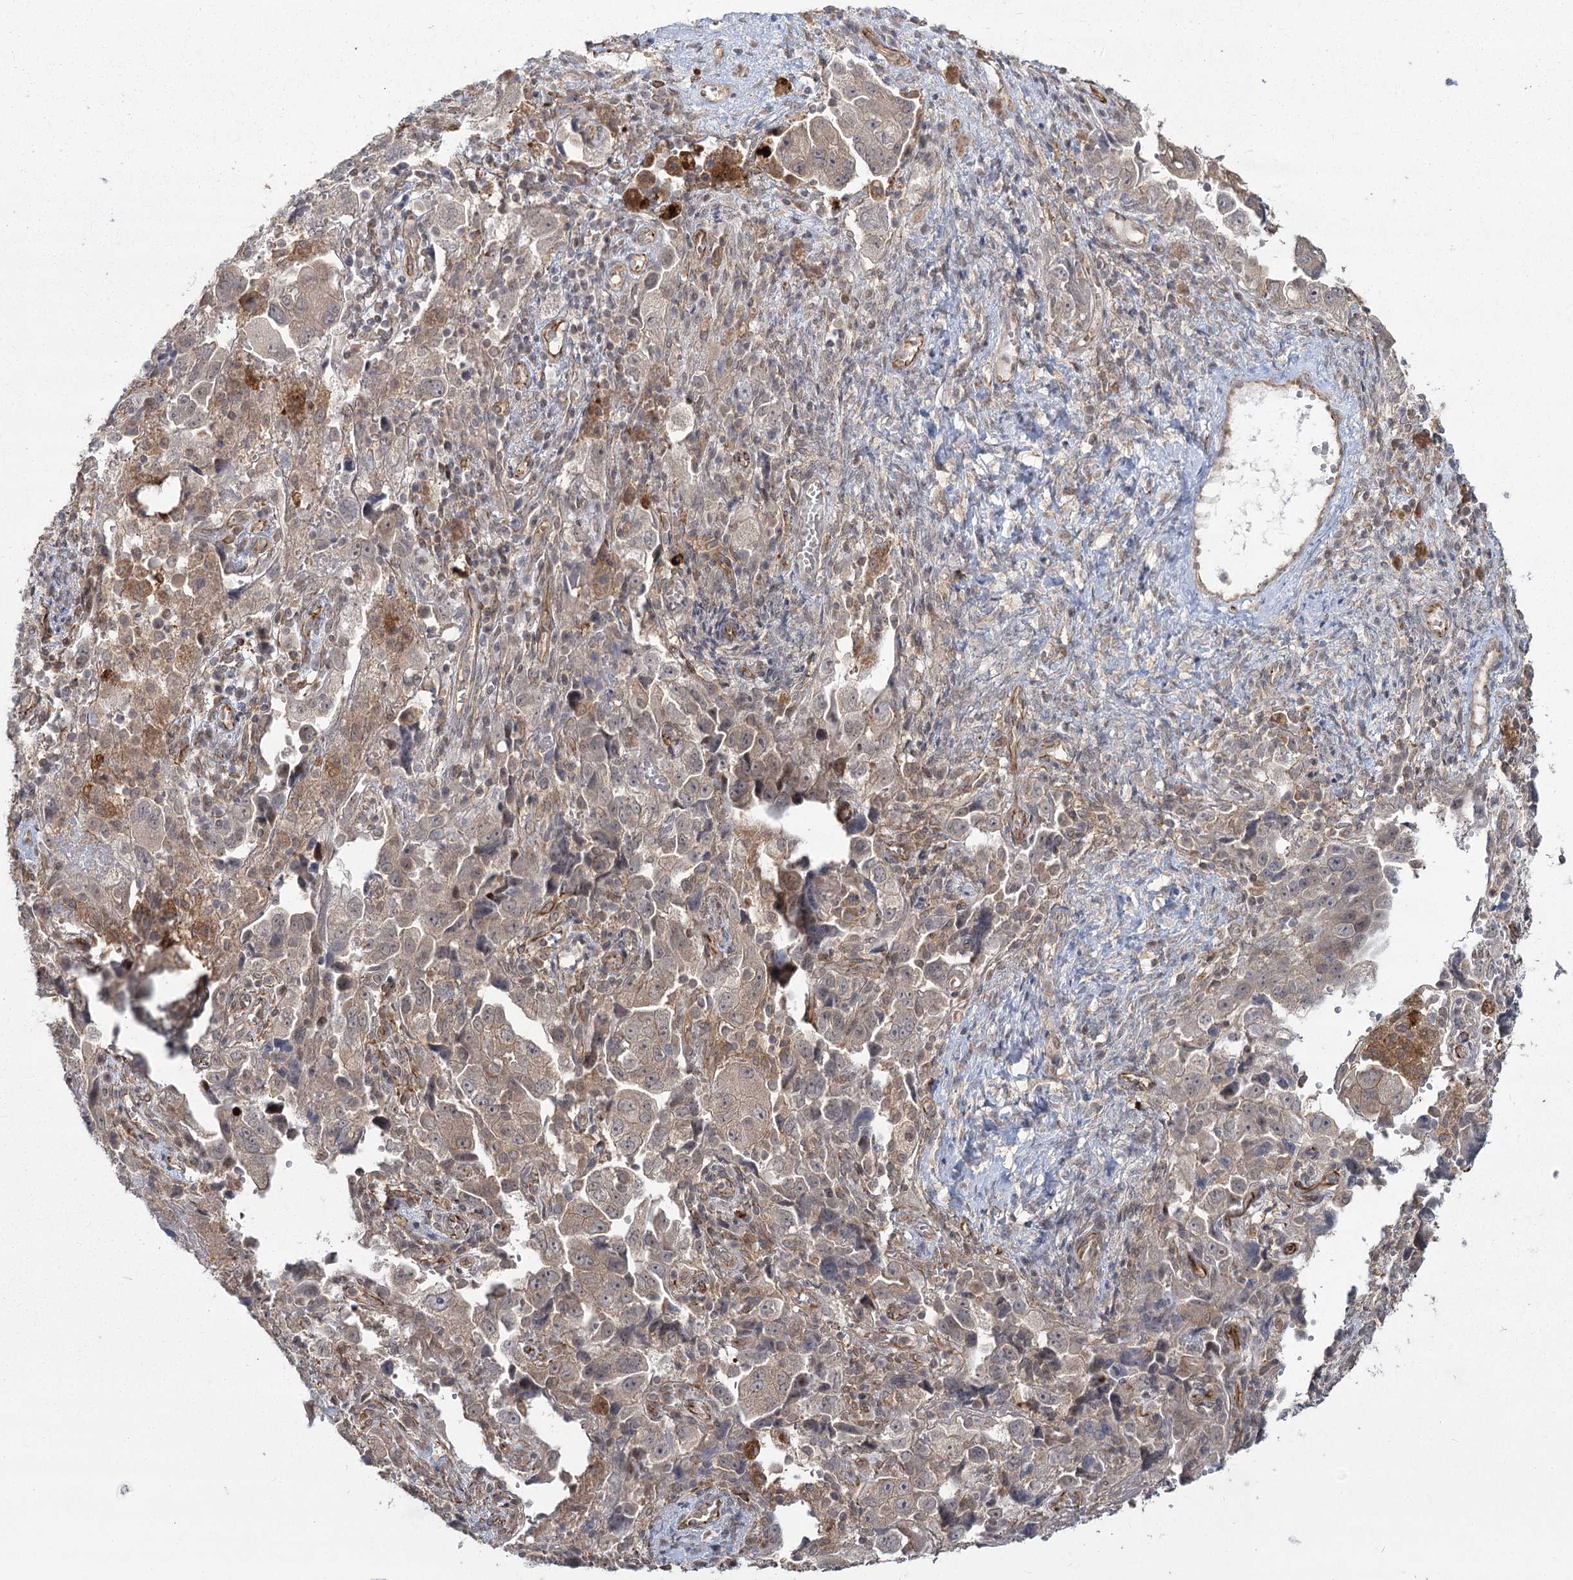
{"staining": {"intensity": "weak", "quantity": "25%-75%", "location": "cytoplasmic/membranous"}, "tissue": "ovarian cancer", "cell_type": "Tumor cells", "image_type": "cancer", "snomed": [{"axis": "morphology", "description": "Carcinoma, NOS"}, {"axis": "morphology", "description": "Cystadenocarcinoma, serous, NOS"}, {"axis": "topography", "description": "Ovary"}], "caption": "Protein expression analysis of ovarian cancer shows weak cytoplasmic/membranous positivity in approximately 25%-75% of tumor cells.", "gene": "AP2M1", "patient": {"sex": "female", "age": 69}}